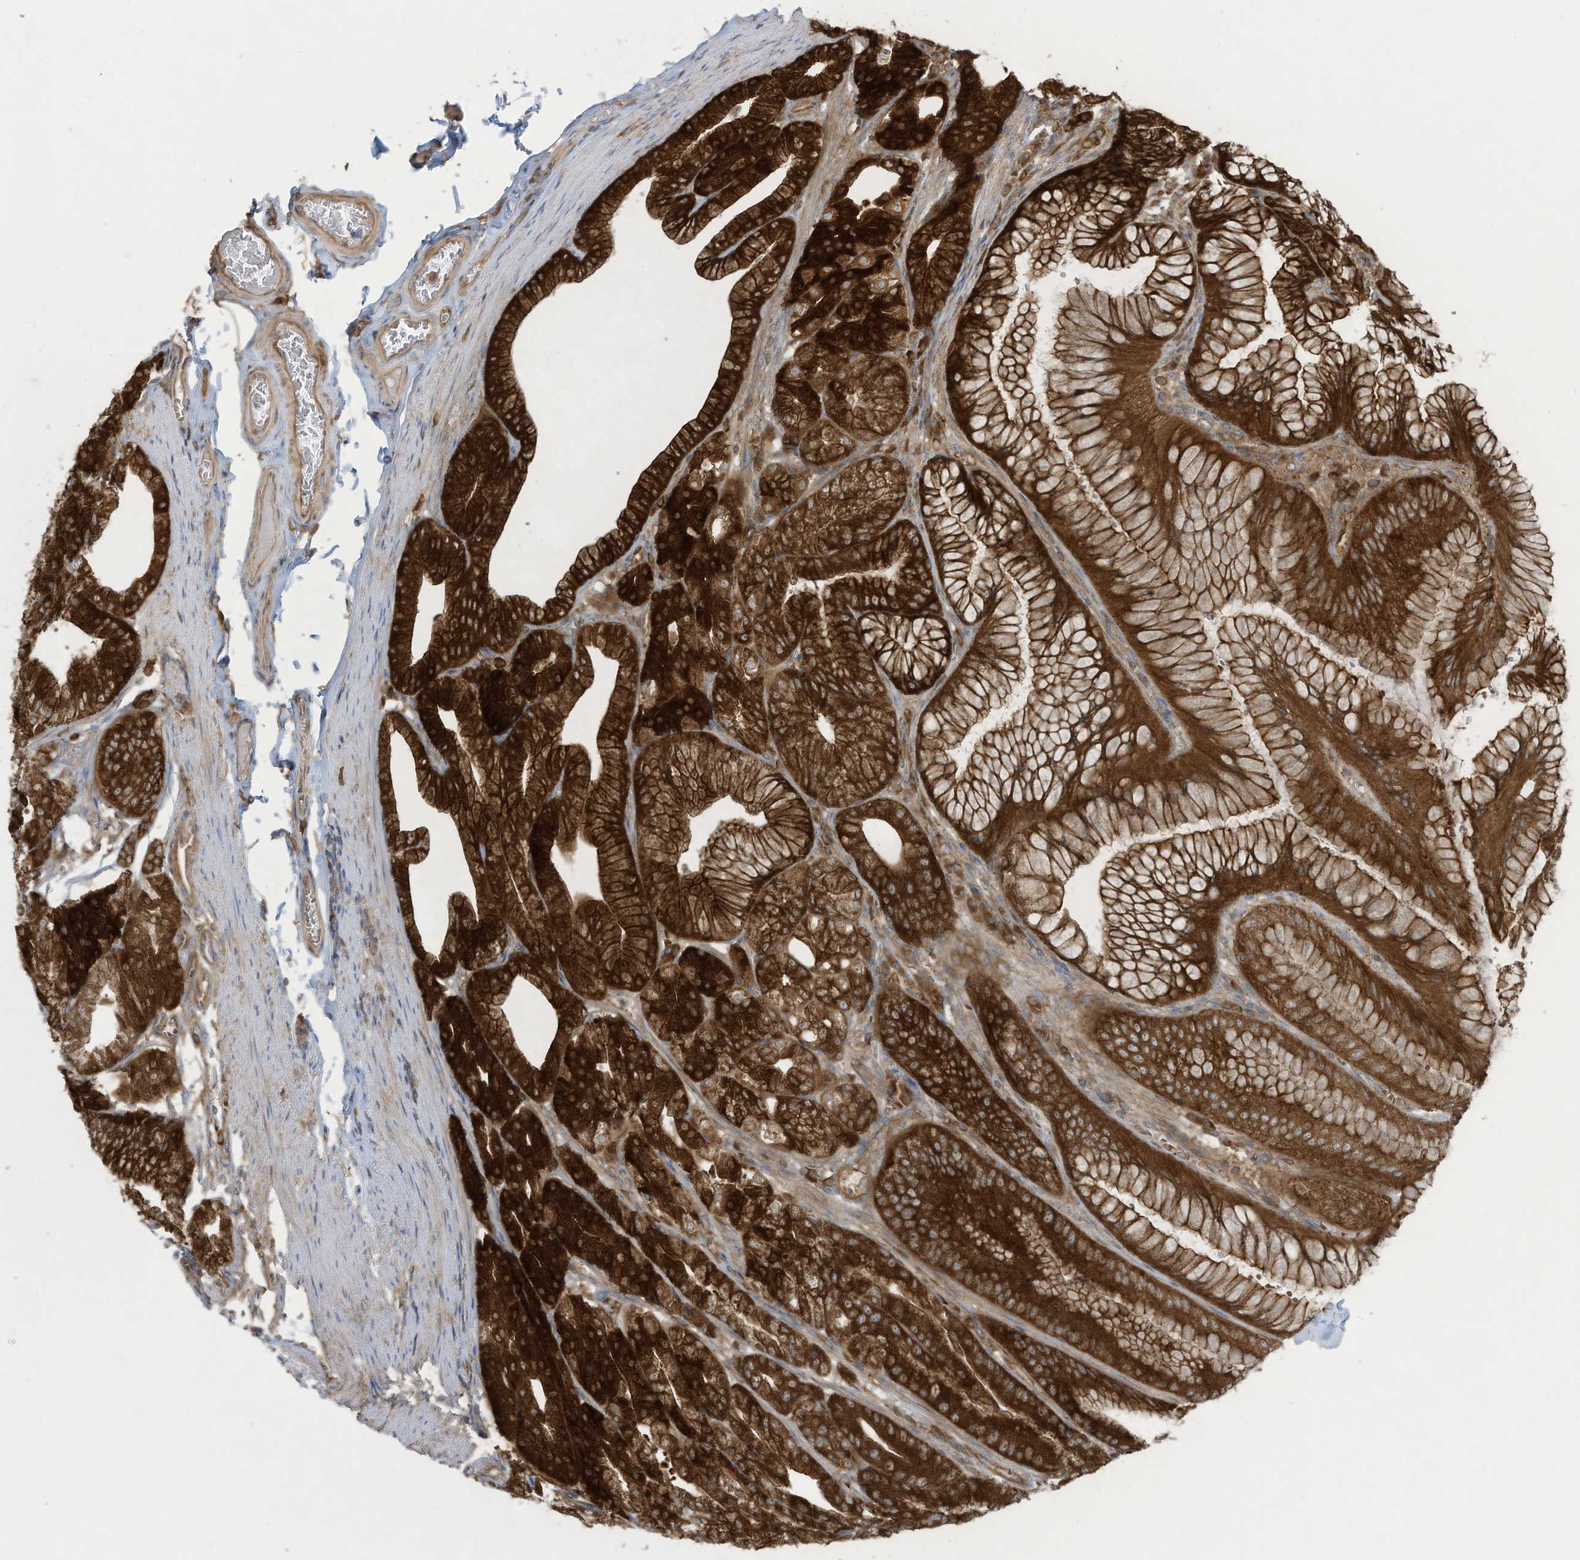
{"staining": {"intensity": "strong", "quantity": ">75%", "location": "cytoplasmic/membranous"}, "tissue": "stomach", "cell_type": "Glandular cells", "image_type": "normal", "snomed": [{"axis": "morphology", "description": "Normal tissue, NOS"}, {"axis": "topography", "description": "Stomach, lower"}], "caption": "Protein expression analysis of unremarkable human stomach reveals strong cytoplasmic/membranous expression in about >75% of glandular cells. (Stains: DAB in brown, nuclei in blue, Microscopy: brightfield microscopy at high magnification).", "gene": "OLA1", "patient": {"sex": "male", "age": 71}}